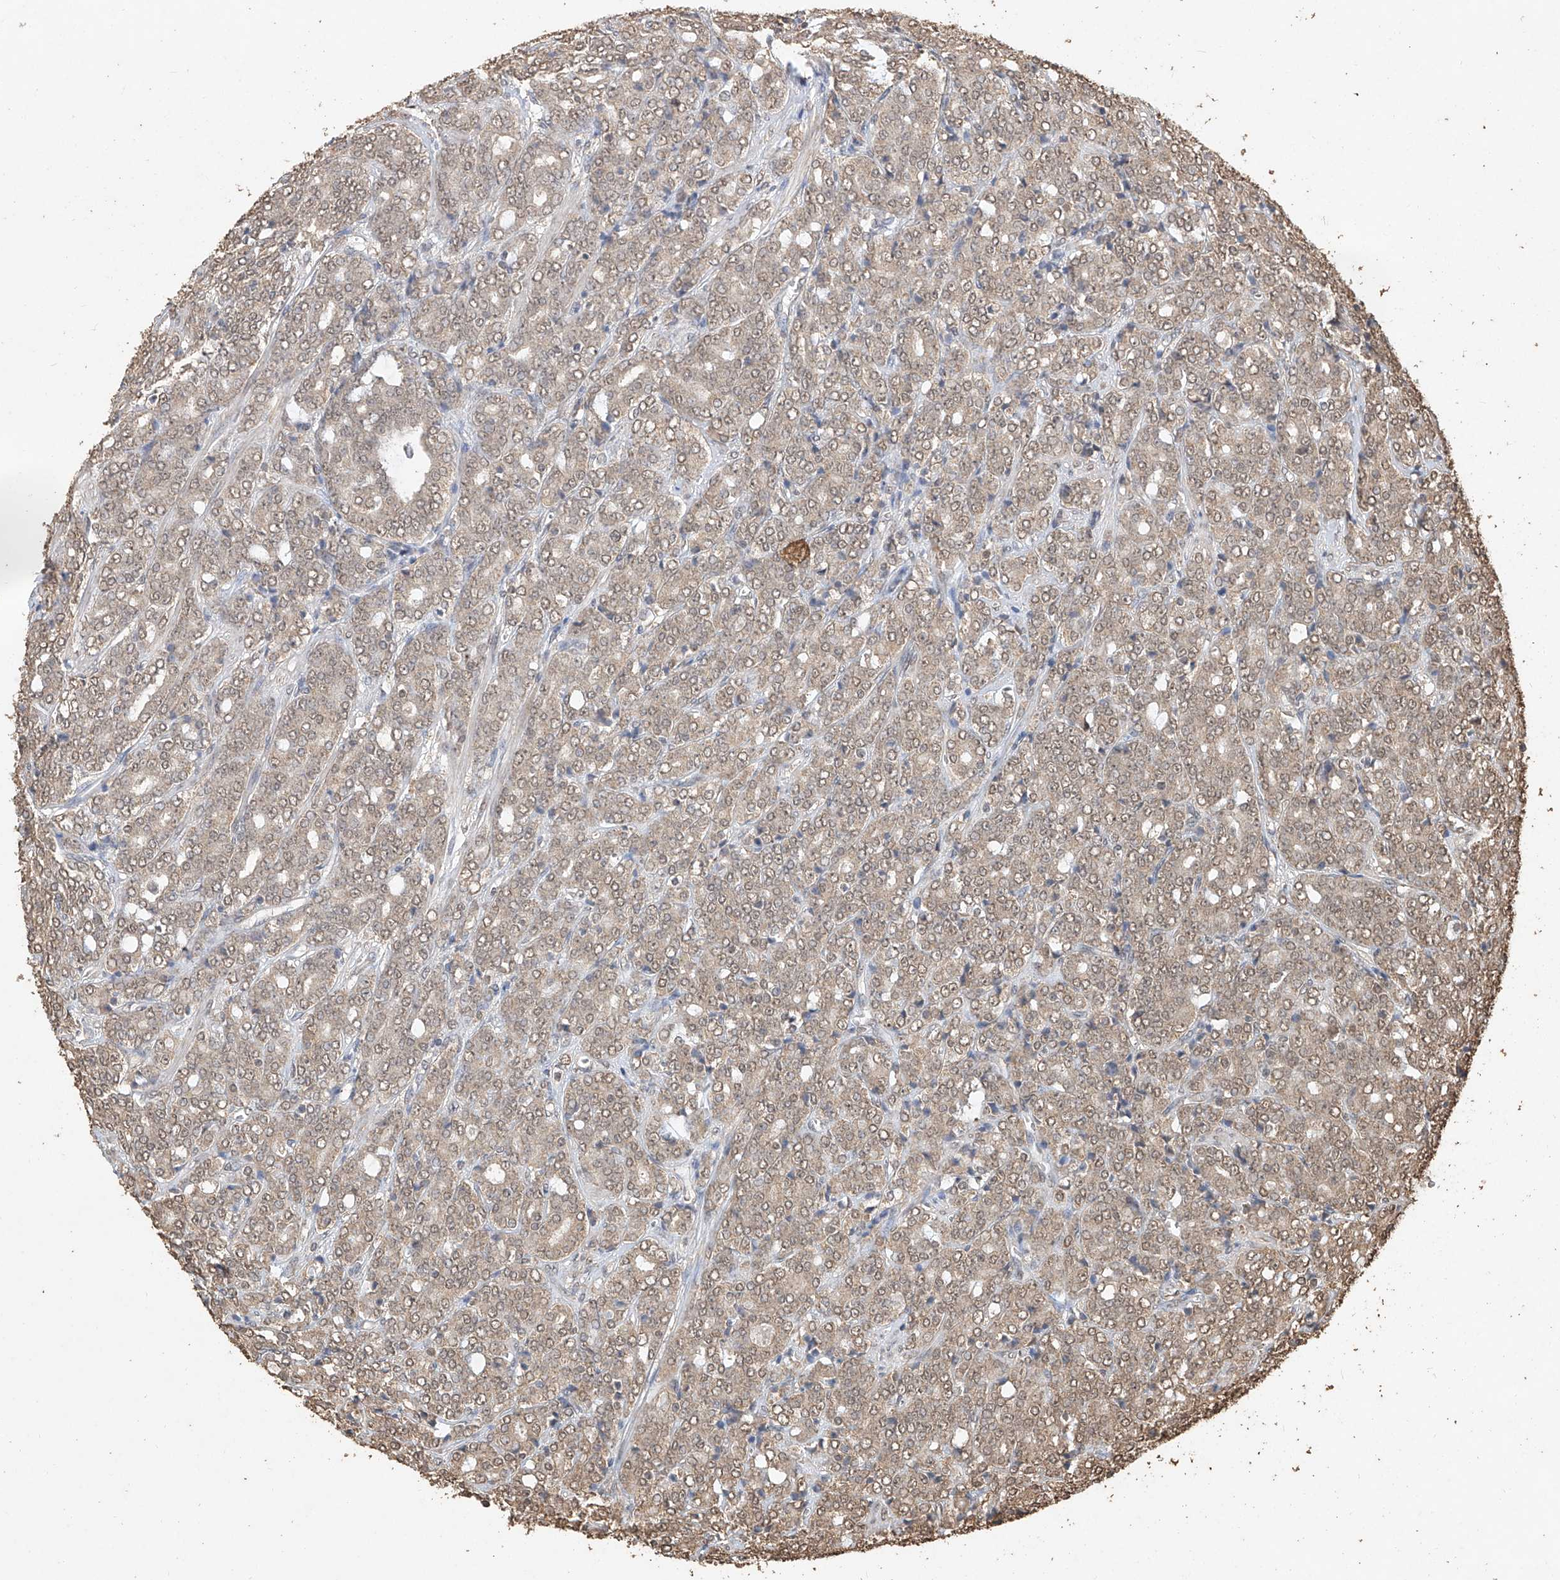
{"staining": {"intensity": "moderate", "quantity": ">75%", "location": "cytoplasmic/membranous,nuclear"}, "tissue": "prostate cancer", "cell_type": "Tumor cells", "image_type": "cancer", "snomed": [{"axis": "morphology", "description": "Adenocarcinoma, High grade"}, {"axis": "topography", "description": "Prostate"}], "caption": "DAB immunohistochemical staining of human prostate cancer displays moderate cytoplasmic/membranous and nuclear protein positivity in about >75% of tumor cells.", "gene": "ELOVL1", "patient": {"sex": "male", "age": 62}}